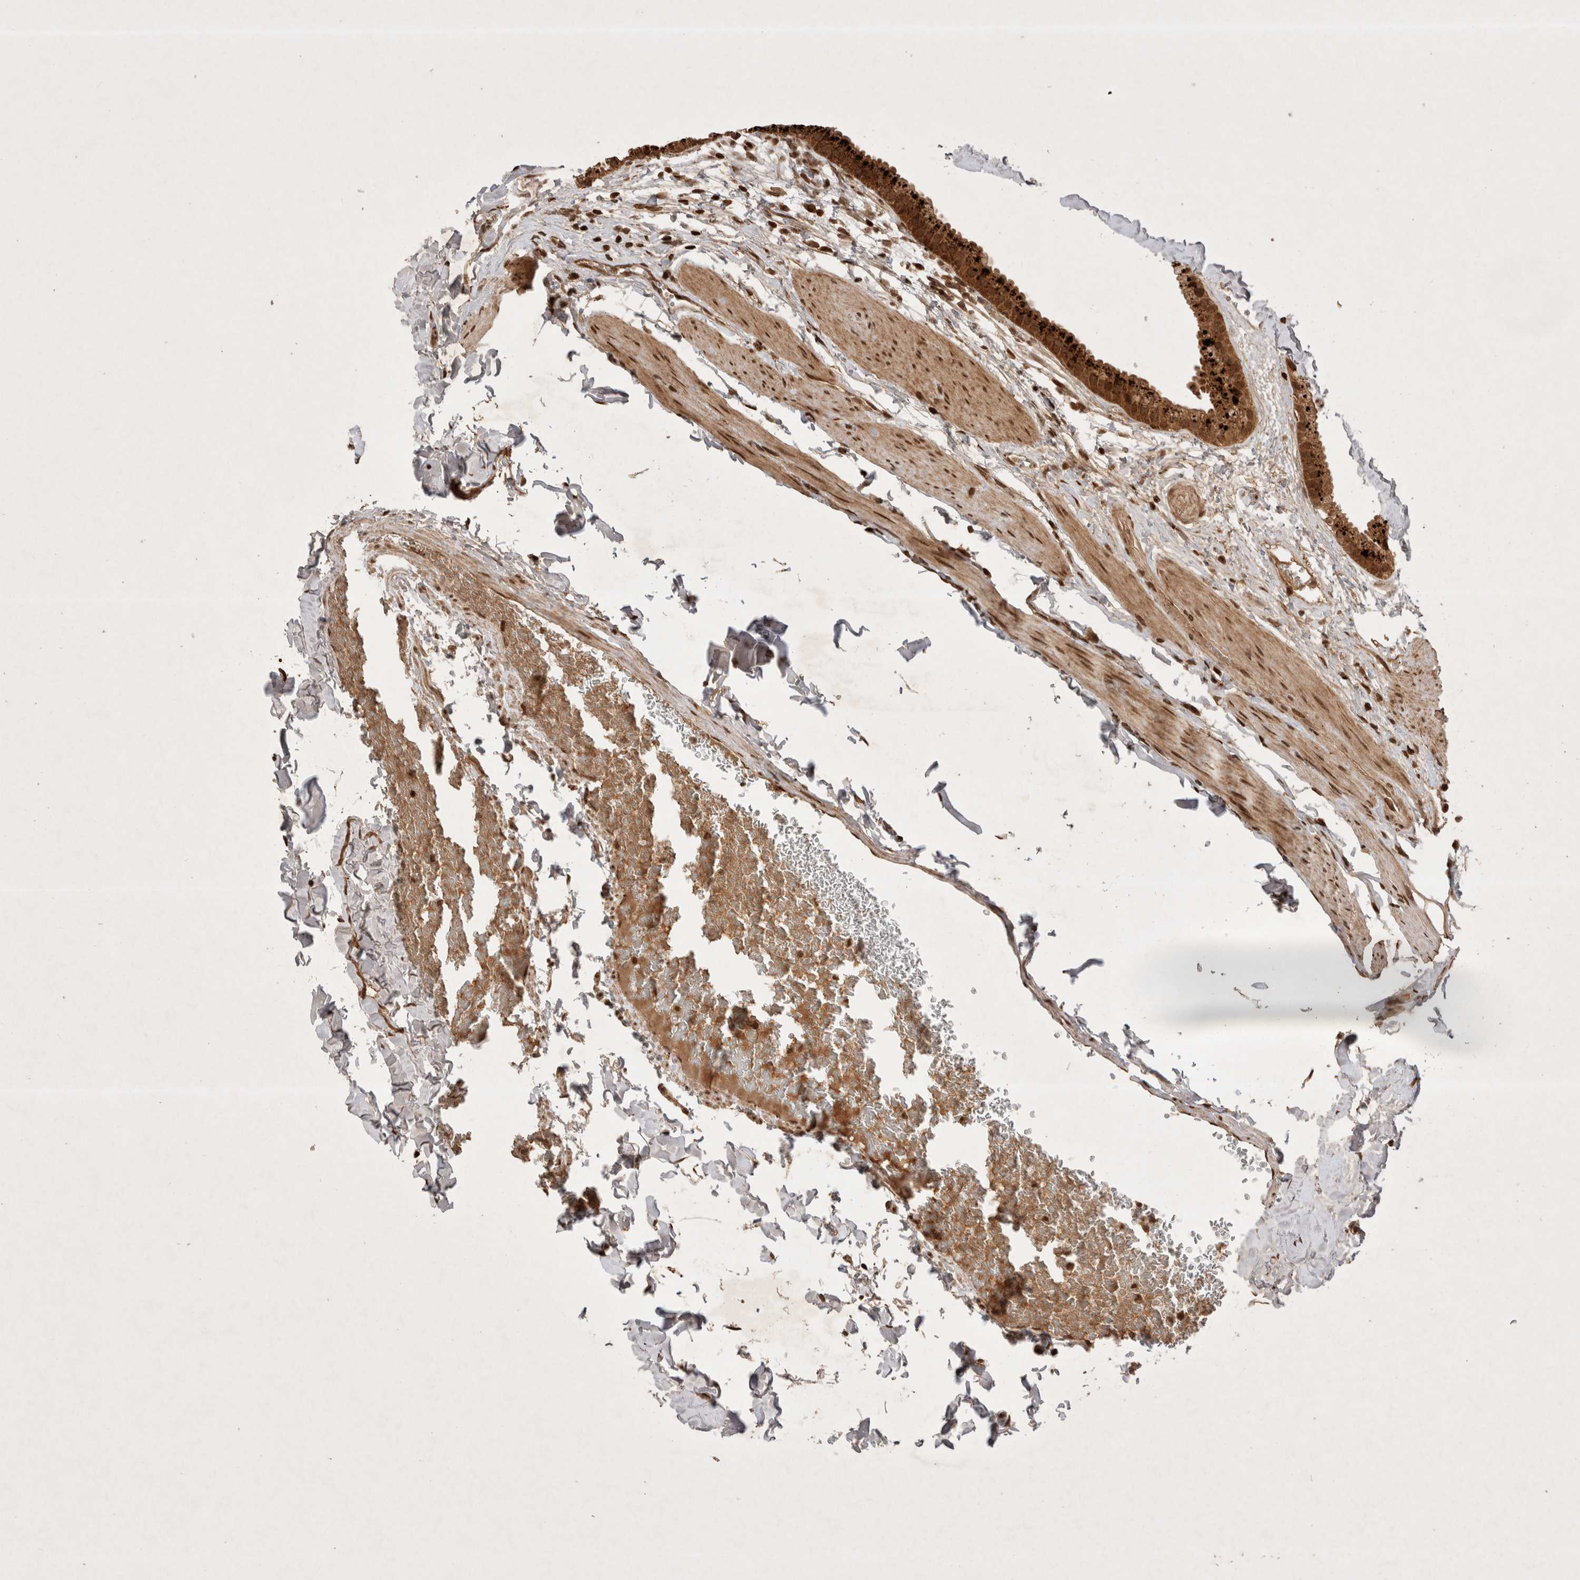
{"staining": {"intensity": "strong", "quantity": ">75%", "location": "cytoplasmic/membranous"}, "tissue": "gallbladder", "cell_type": "Glandular cells", "image_type": "normal", "snomed": [{"axis": "morphology", "description": "Normal tissue, NOS"}, {"axis": "topography", "description": "Gallbladder"}], "caption": "Glandular cells display high levels of strong cytoplasmic/membranous staining in about >75% of cells in benign human gallbladder. The staining was performed using DAB, with brown indicating positive protein expression. Nuclei are stained blue with hematoxylin.", "gene": "FAM221A", "patient": {"sex": "female", "age": 64}}